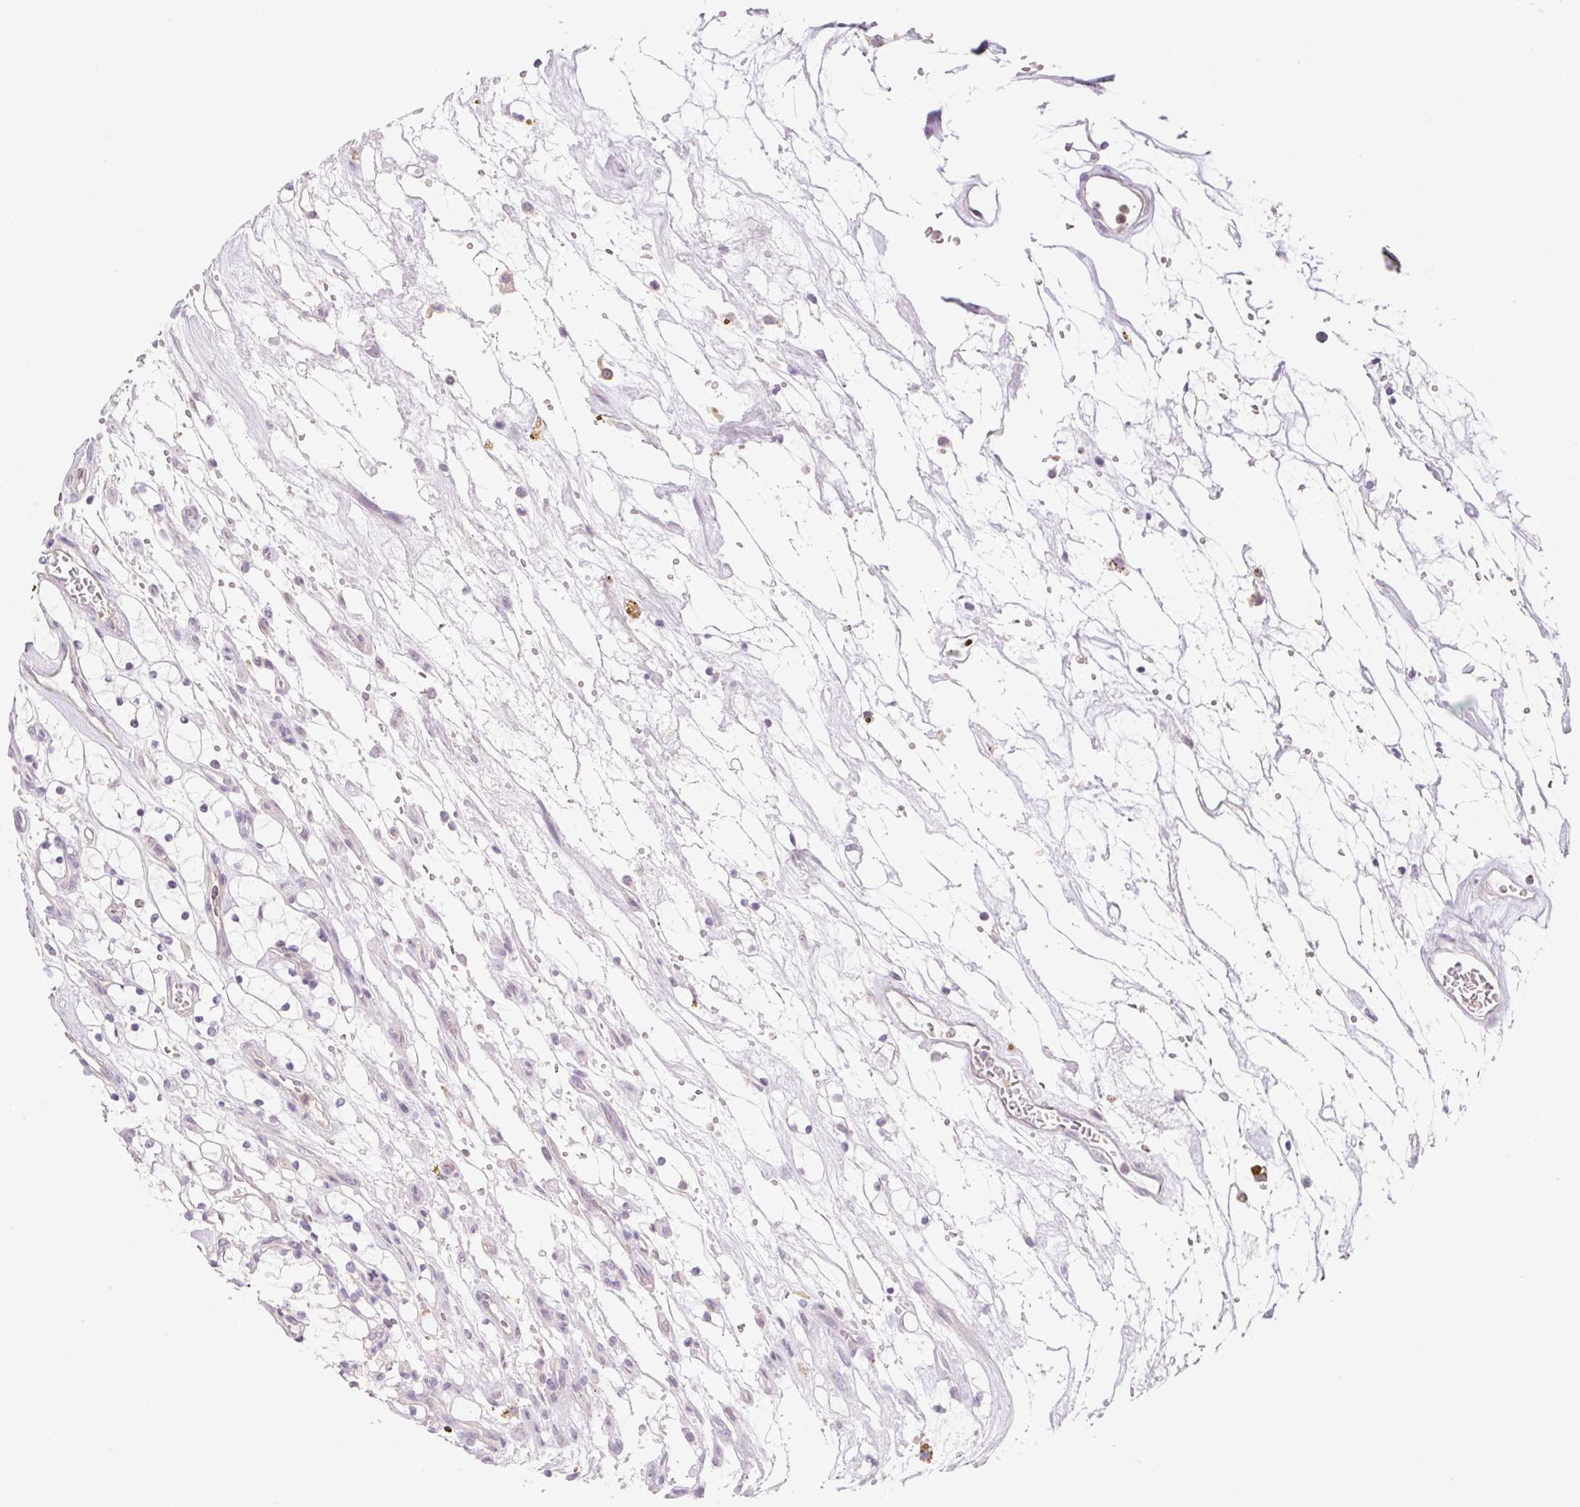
{"staining": {"intensity": "negative", "quantity": "none", "location": "none"}, "tissue": "renal cancer", "cell_type": "Tumor cells", "image_type": "cancer", "snomed": [{"axis": "morphology", "description": "Adenocarcinoma, NOS"}, {"axis": "topography", "description": "Kidney"}], "caption": "Photomicrograph shows no significant protein positivity in tumor cells of adenocarcinoma (renal).", "gene": "OMA1", "patient": {"sex": "female", "age": 69}}